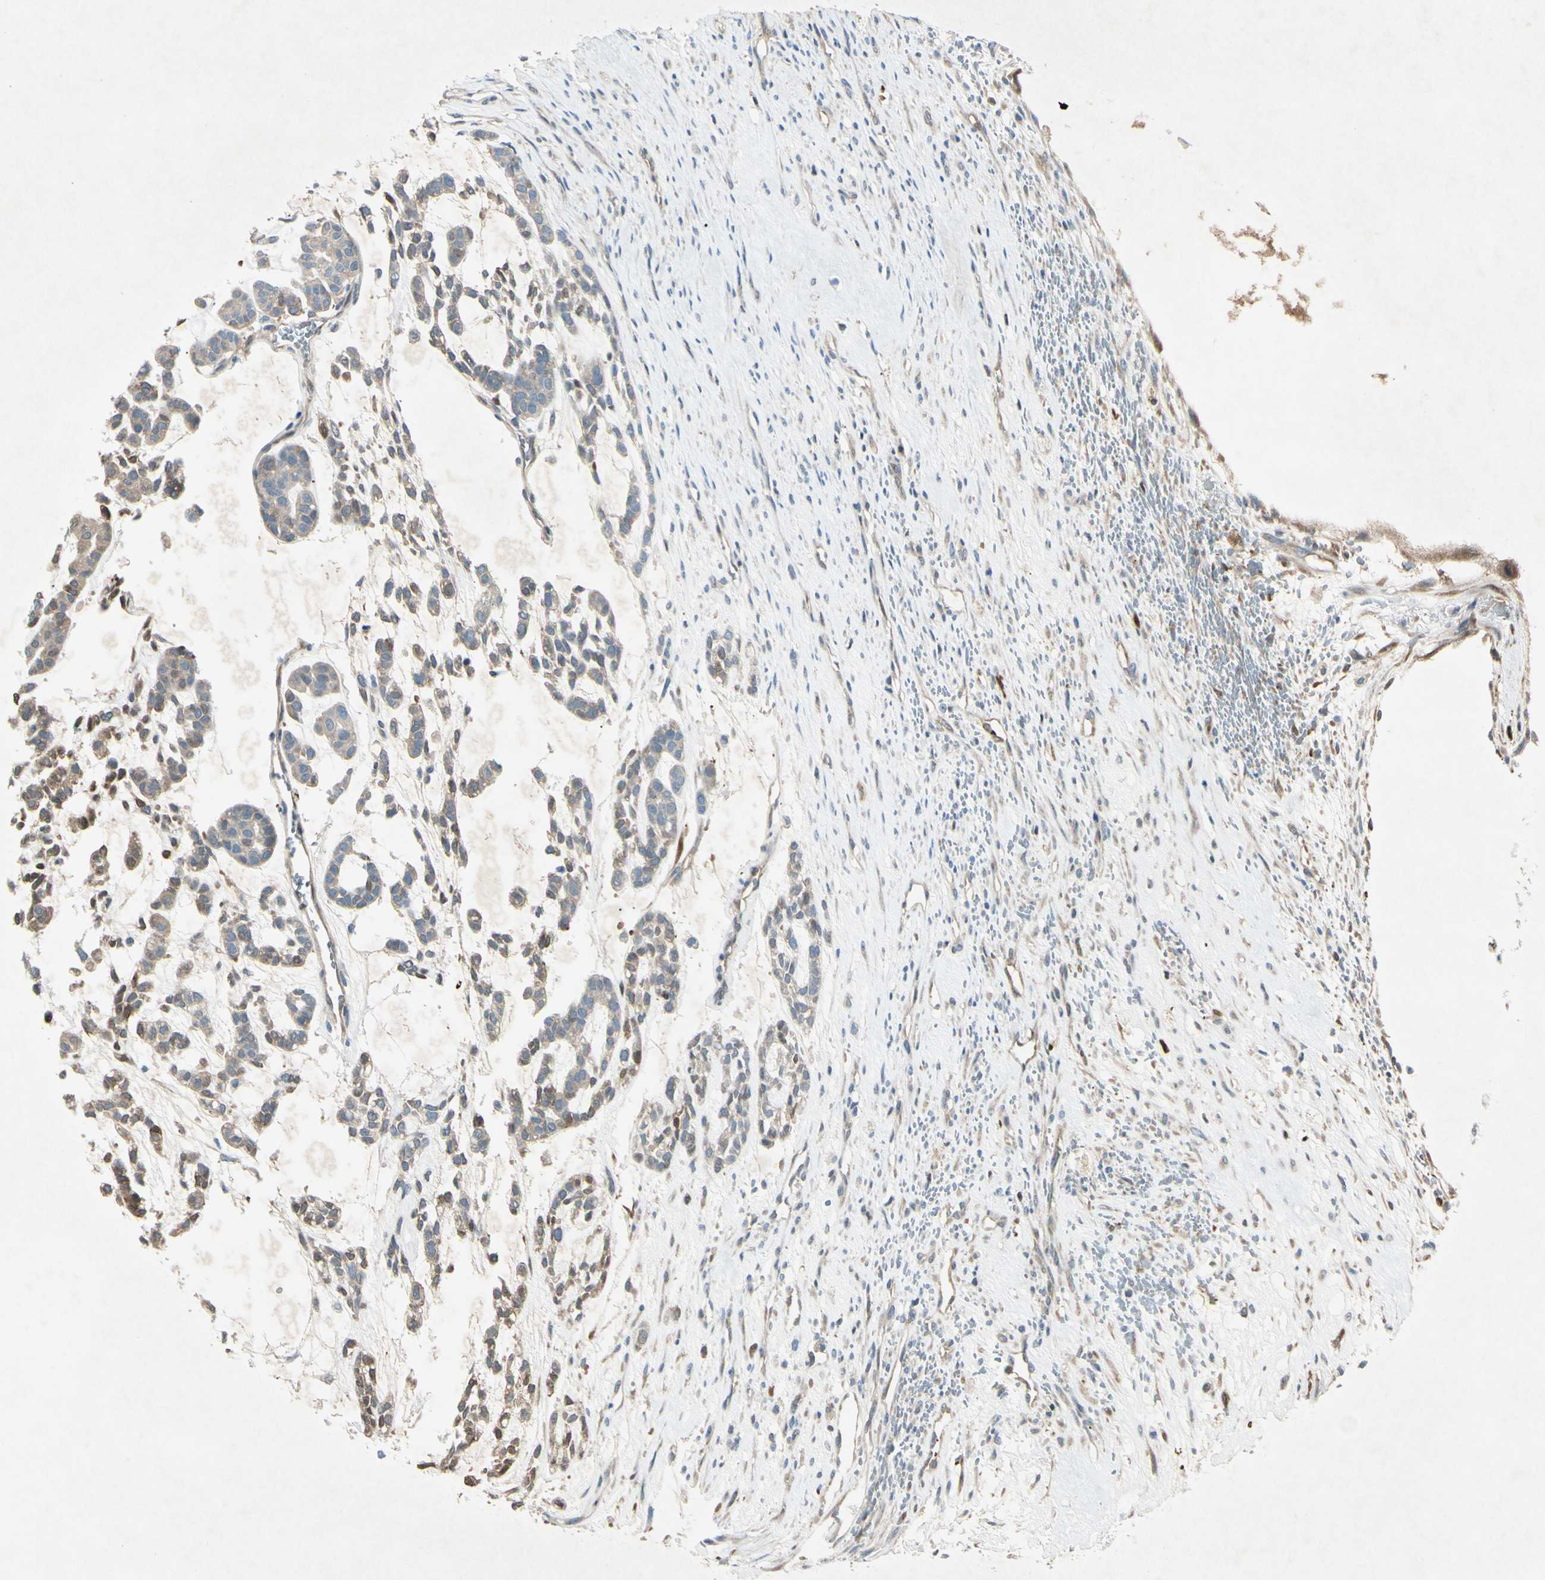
{"staining": {"intensity": "strong", "quantity": "25%-75%", "location": "cytoplasmic/membranous,nuclear"}, "tissue": "head and neck cancer", "cell_type": "Tumor cells", "image_type": "cancer", "snomed": [{"axis": "morphology", "description": "Adenocarcinoma, NOS"}, {"axis": "morphology", "description": "Adenoma, NOS"}, {"axis": "topography", "description": "Head-Neck"}], "caption": "Head and neck adenocarcinoma stained with immunohistochemistry exhibits strong cytoplasmic/membranous and nuclear expression in approximately 25%-75% of tumor cells. (Stains: DAB (3,3'-diaminobenzidine) in brown, nuclei in blue, Microscopy: brightfield microscopy at high magnification).", "gene": "C1orf159", "patient": {"sex": "female", "age": 55}}